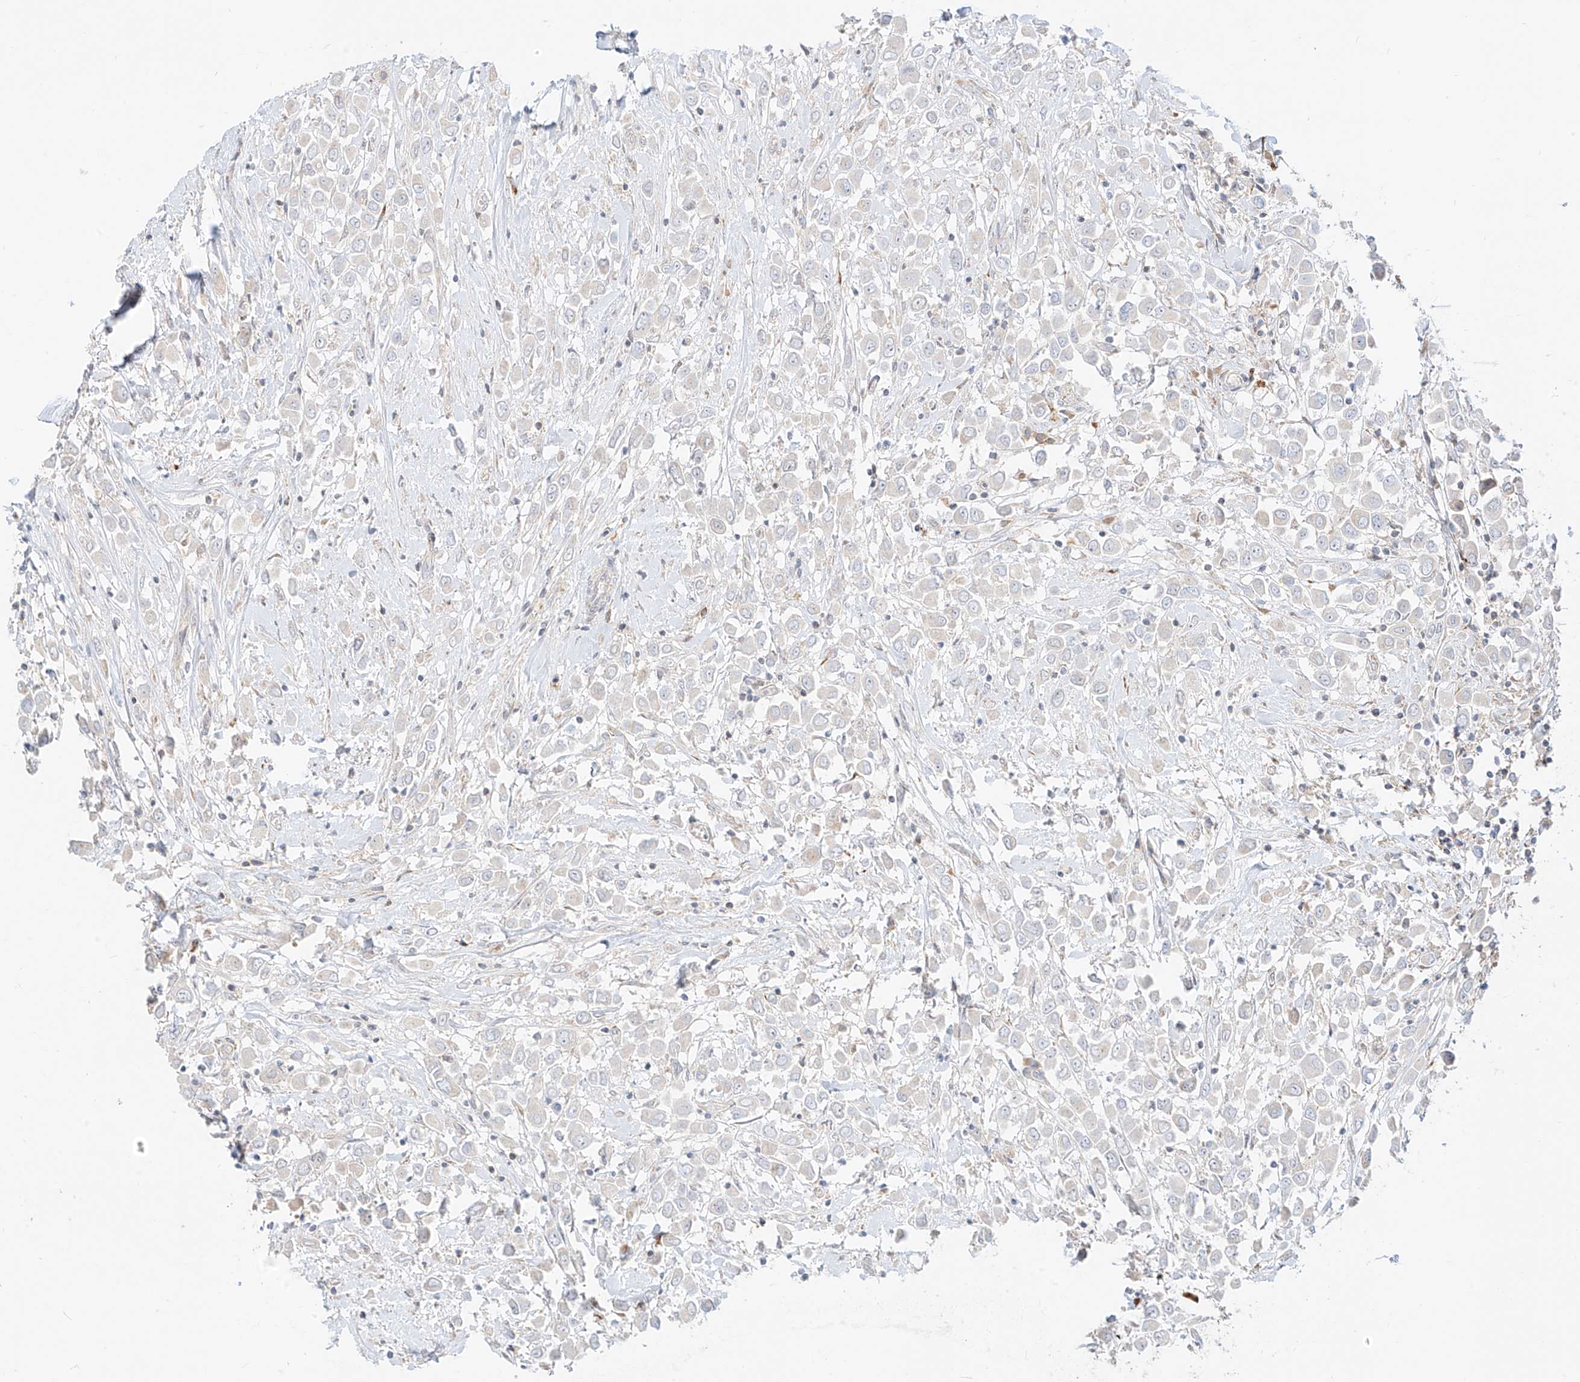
{"staining": {"intensity": "negative", "quantity": "none", "location": "none"}, "tissue": "breast cancer", "cell_type": "Tumor cells", "image_type": "cancer", "snomed": [{"axis": "morphology", "description": "Duct carcinoma"}, {"axis": "topography", "description": "Breast"}], "caption": "This photomicrograph is of breast cancer (invasive ductal carcinoma) stained with immunohistochemistry (IHC) to label a protein in brown with the nuclei are counter-stained blue. There is no staining in tumor cells.", "gene": "SYTL3", "patient": {"sex": "female", "age": 61}}